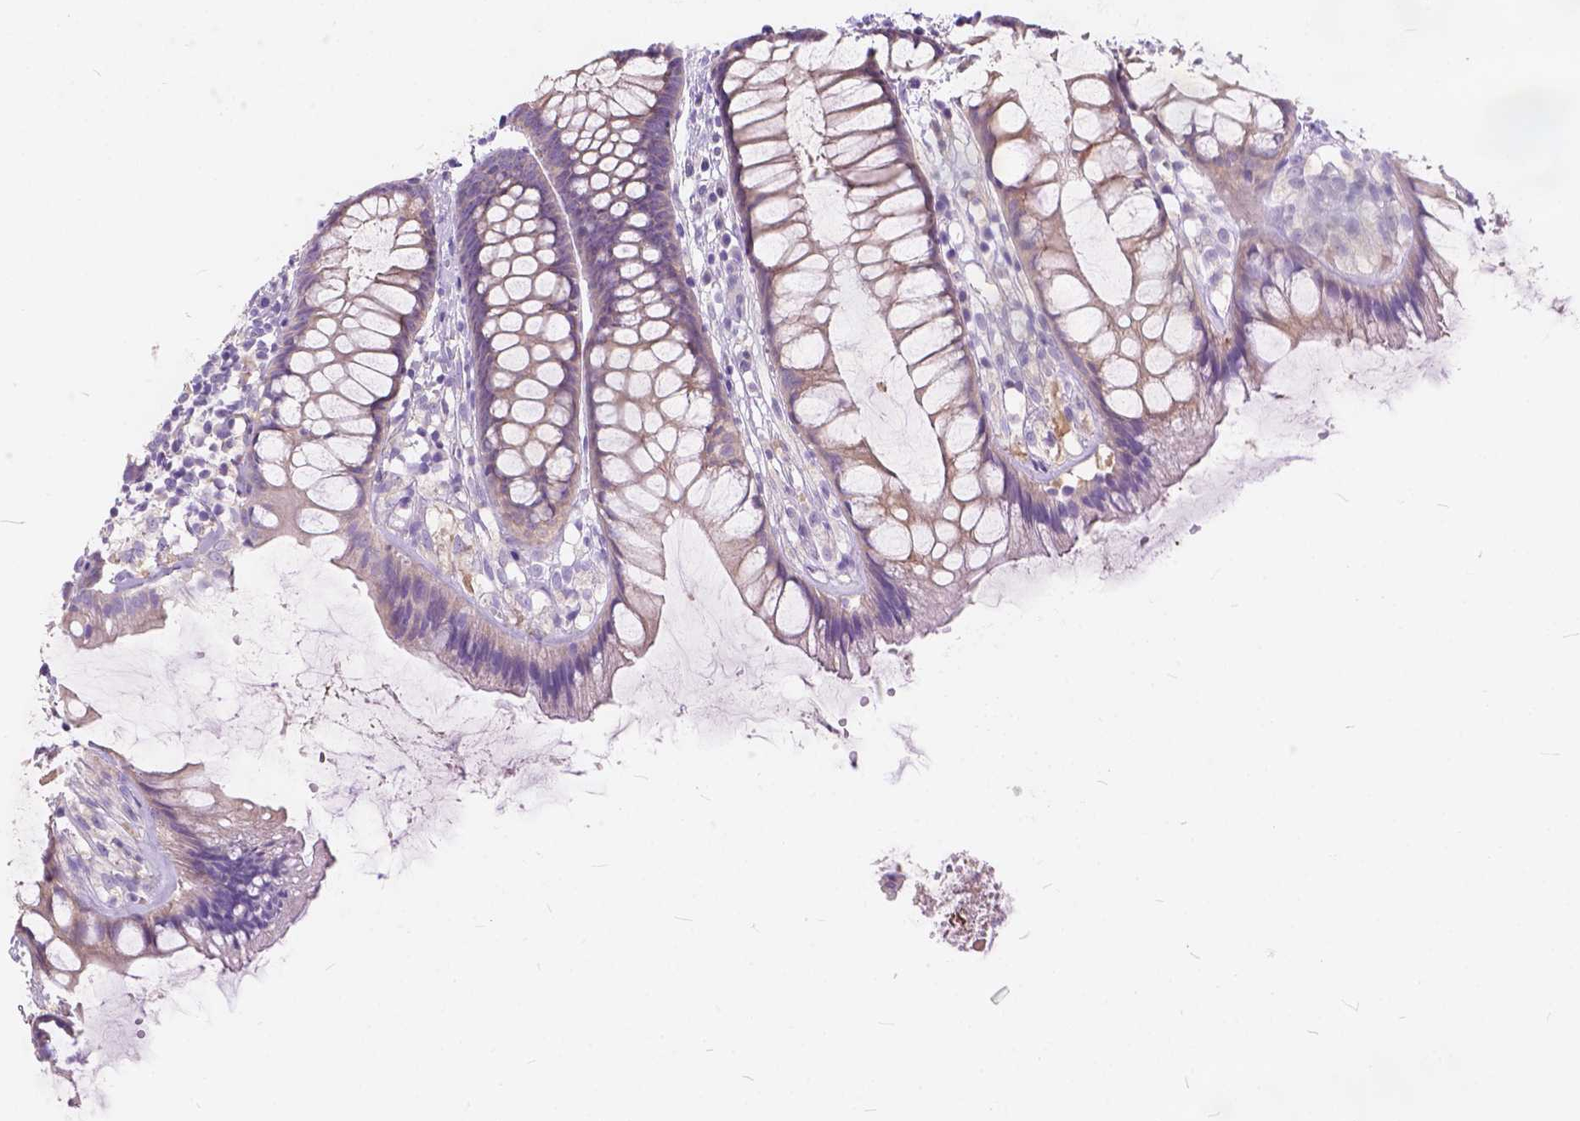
{"staining": {"intensity": "weak", "quantity": ">75%", "location": "cytoplasmic/membranous"}, "tissue": "rectum", "cell_type": "Glandular cells", "image_type": "normal", "snomed": [{"axis": "morphology", "description": "Normal tissue, NOS"}, {"axis": "topography", "description": "Rectum"}], "caption": "Glandular cells show low levels of weak cytoplasmic/membranous staining in approximately >75% of cells in normal rectum. Immunohistochemistry stains the protein of interest in brown and the nuclei are stained blue.", "gene": "PEX11G", "patient": {"sex": "female", "age": 62}}